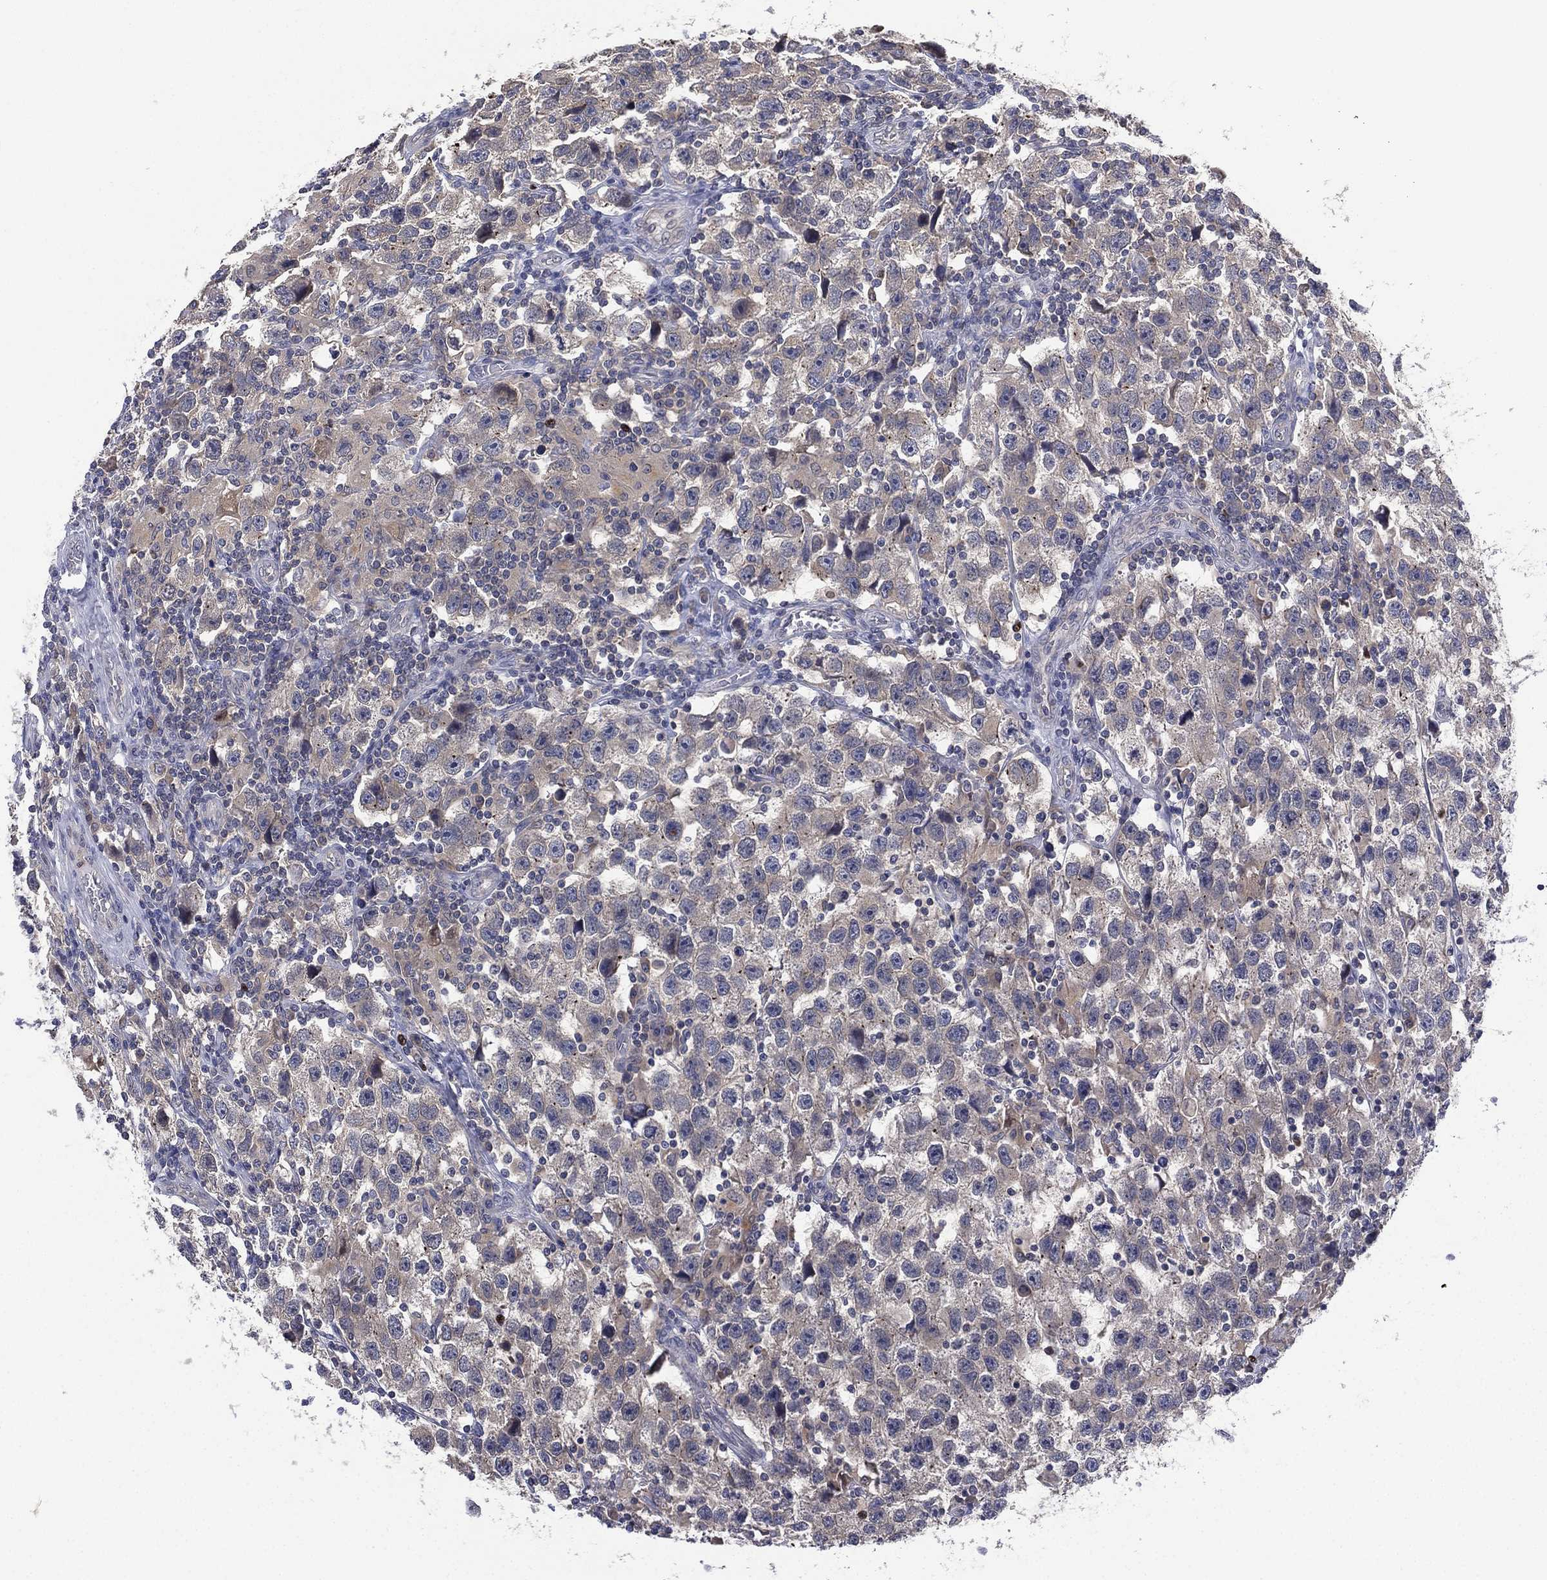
{"staining": {"intensity": "negative", "quantity": "none", "location": "none"}, "tissue": "testis cancer", "cell_type": "Tumor cells", "image_type": "cancer", "snomed": [{"axis": "morphology", "description": "Seminoma, NOS"}, {"axis": "topography", "description": "Testis"}], "caption": "Testis cancer (seminoma) was stained to show a protein in brown. There is no significant staining in tumor cells. (Immunohistochemistry, brightfield microscopy, high magnification).", "gene": "MPP7", "patient": {"sex": "male", "age": 26}}